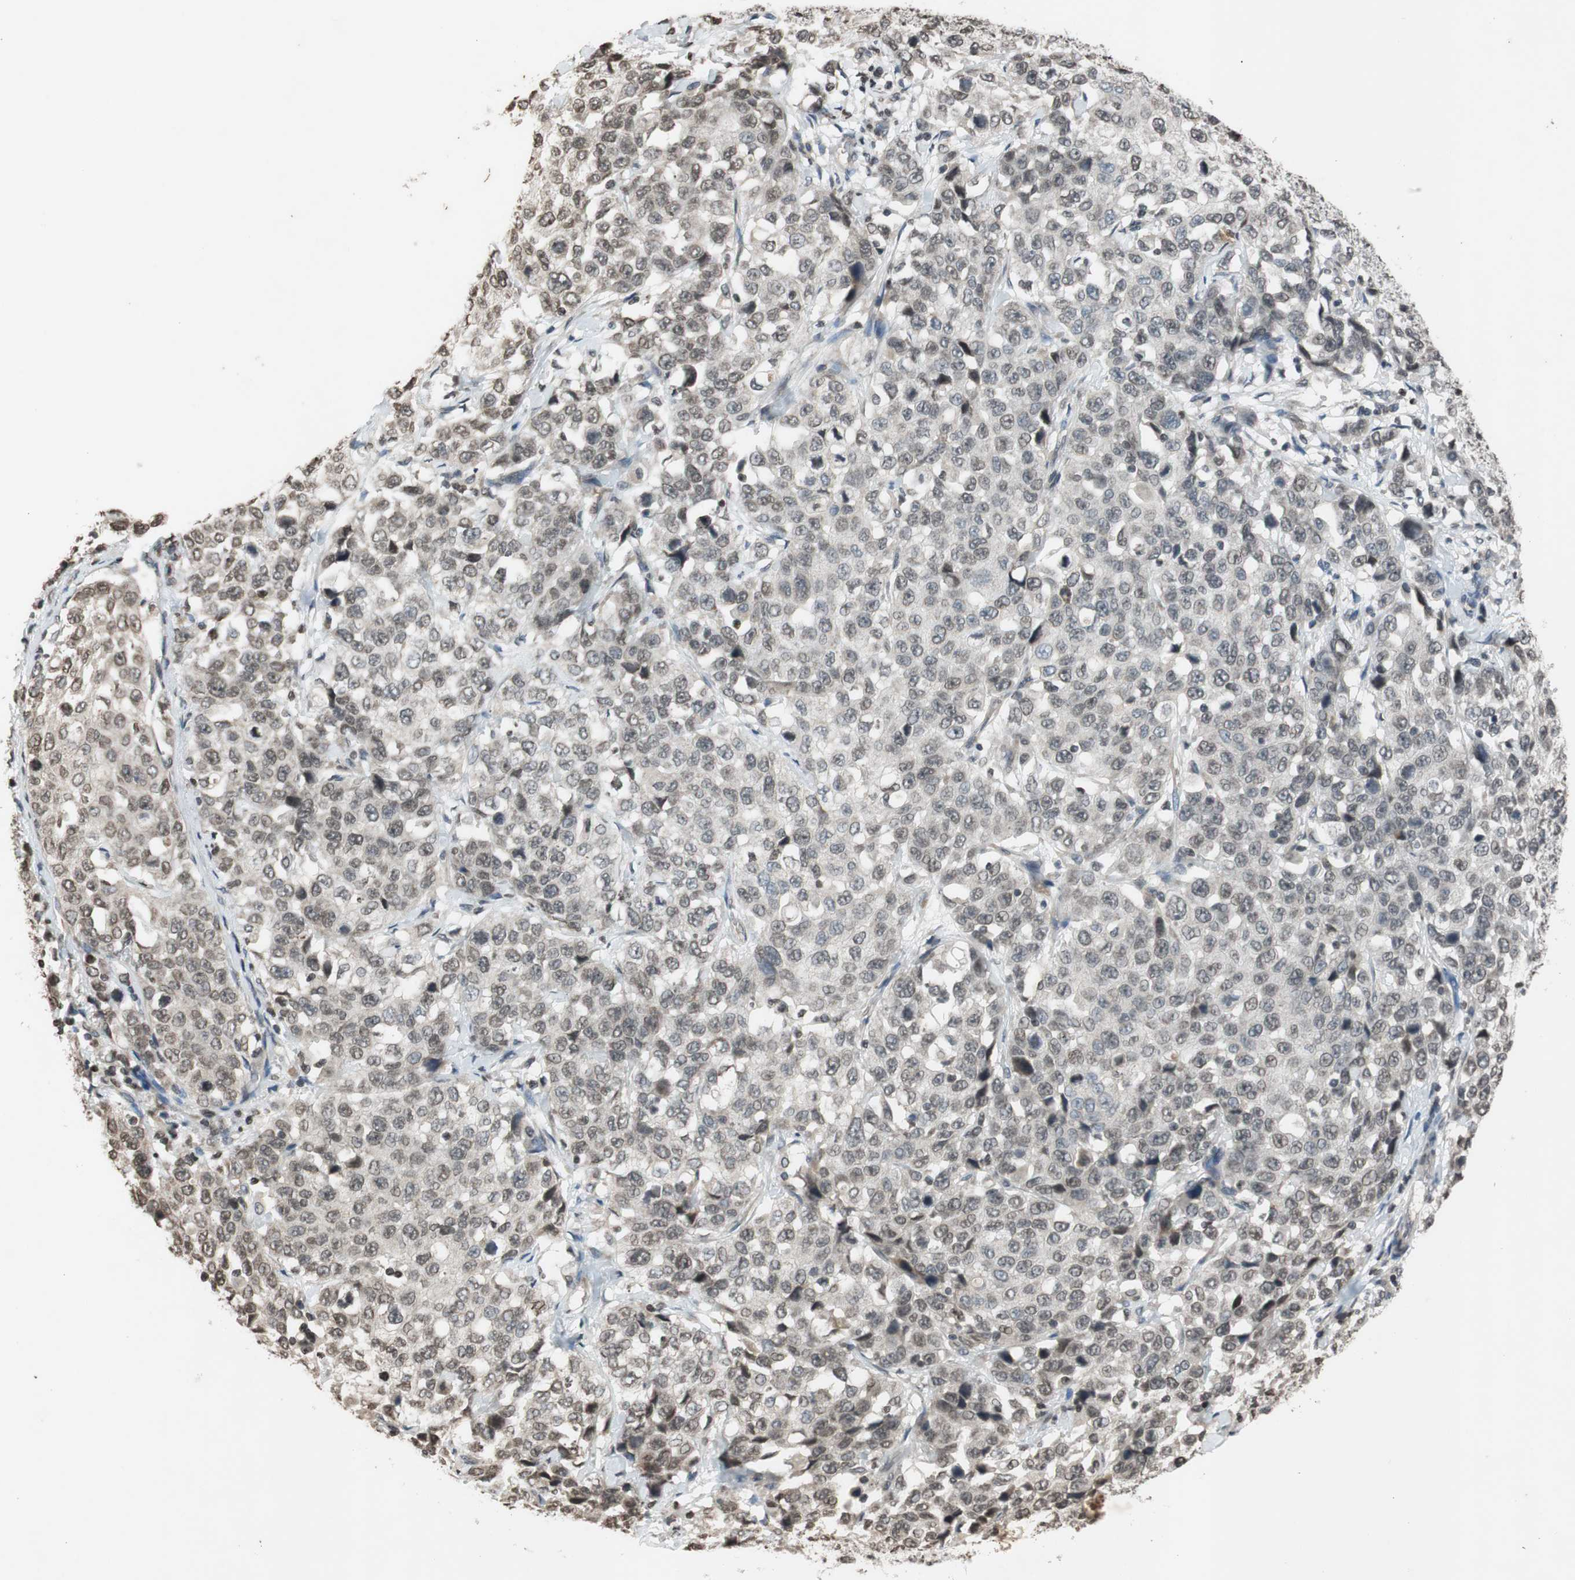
{"staining": {"intensity": "weak", "quantity": "25%-75%", "location": "cytoplasmic/membranous,nuclear"}, "tissue": "stomach cancer", "cell_type": "Tumor cells", "image_type": "cancer", "snomed": [{"axis": "morphology", "description": "Normal tissue, NOS"}, {"axis": "morphology", "description": "Adenocarcinoma, NOS"}, {"axis": "topography", "description": "Stomach"}], "caption": "IHC histopathology image of neoplastic tissue: adenocarcinoma (stomach) stained using IHC shows low levels of weak protein expression localized specifically in the cytoplasmic/membranous and nuclear of tumor cells, appearing as a cytoplasmic/membranous and nuclear brown color.", "gene": "MCM6", "patient": {"sex": "male", "age": 48}}